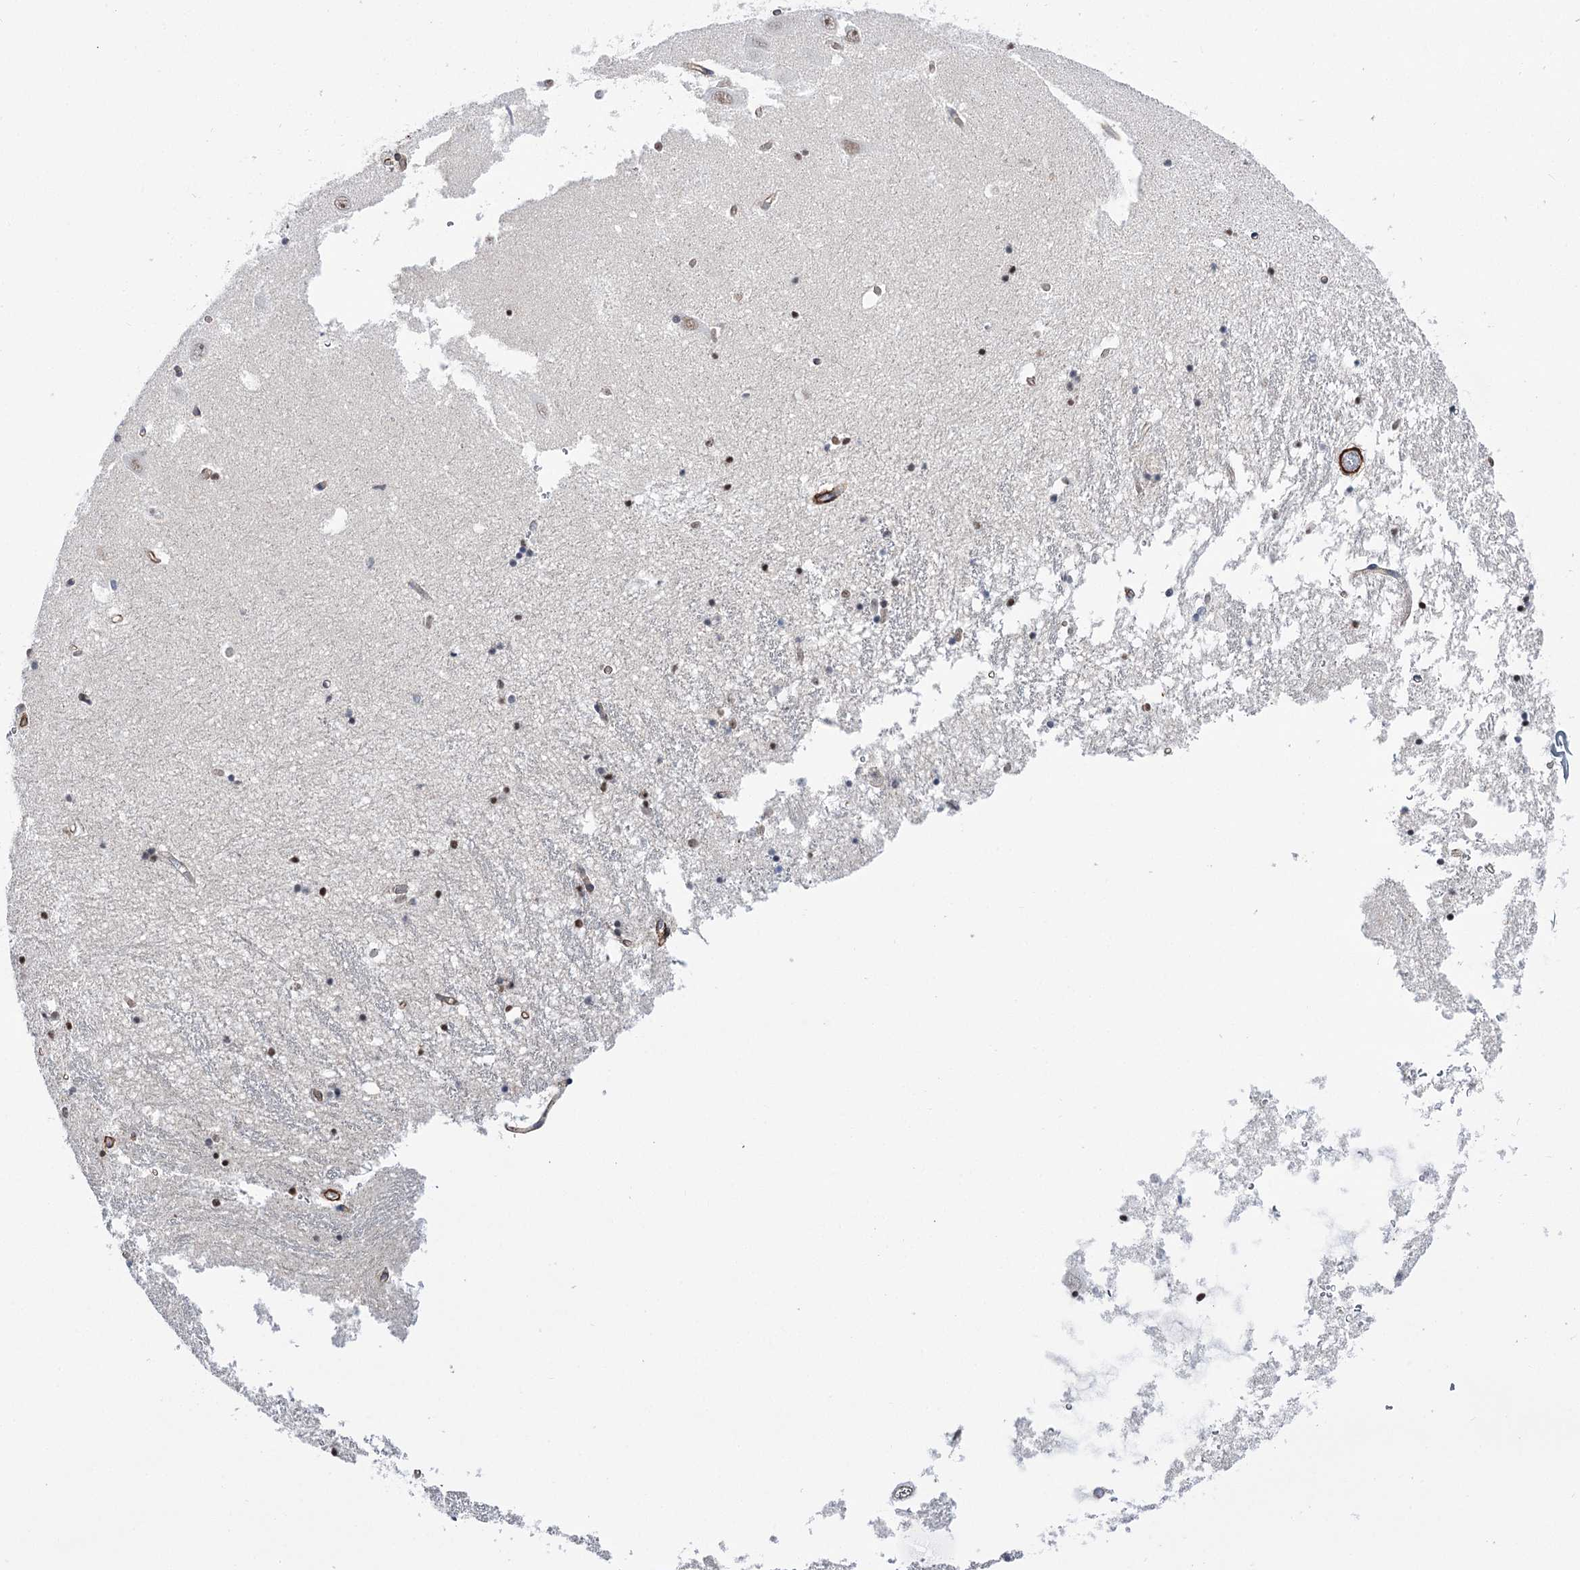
{"staining": {"intensity": "weak", "quantity": "25%-75%", "location": "cytoplasmic/membranous,nuclear"}, "tissue": "hippocampus", "cell_type": "Glial cells", "image_type": "normal", "snomed": [{"axis": "morphology", "description": "Normal tissue, NOS"}, {"axis": "topography", "description": "Hippocampus"}], "caption": "Hippocampus stained with DAB immunohistochemistry (IHC) reveals low levels of weak cytoplasmic/membranous,nuclear staining in about 25%-75% of glial cells. (Stains: DAB in brown, nuclei in blue, Microscopy: brightfield microscopy at high magnification).", "gene": "WASHC3", "patient": {"sex": "male", "age": 70}}